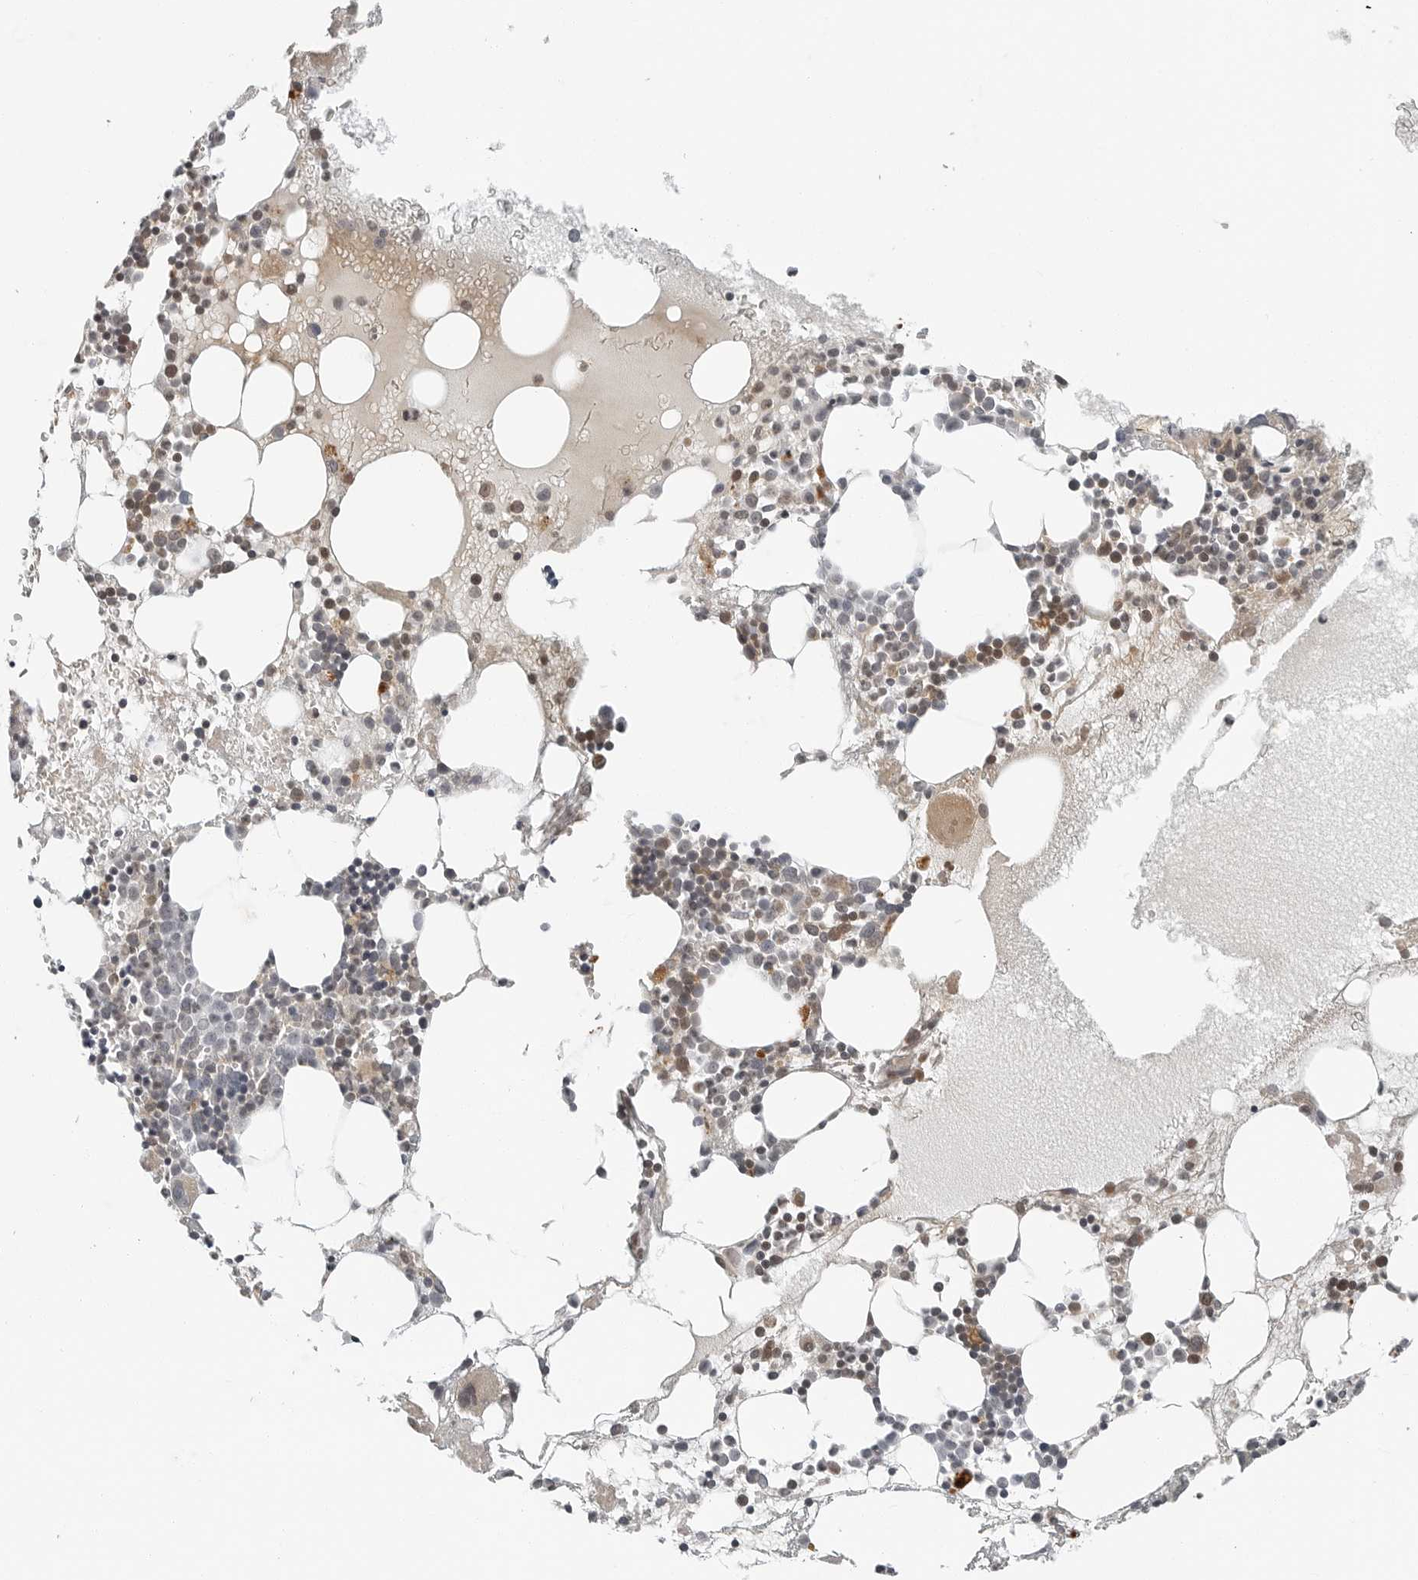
{"staining": {"intensity": "weak", "quantity": "25%-75%", "location": "nuclear"}, "tissue": "bone marrow", "cell_type": "Hematopoietic cells", "image_type": "normal", "snomed": [{"axis": "morphology", "description": "Normal tissue, NOS"}, {"axis": "topography", "description": "Bone marrow"}], "caption": "Protein expression analysis of benign human bone marrow reveals weak nuclear staining in about 25%-75% of hematopoietic cells.", "gene": "FCRLB", "patient": {"sex": "female", "age": 52}}